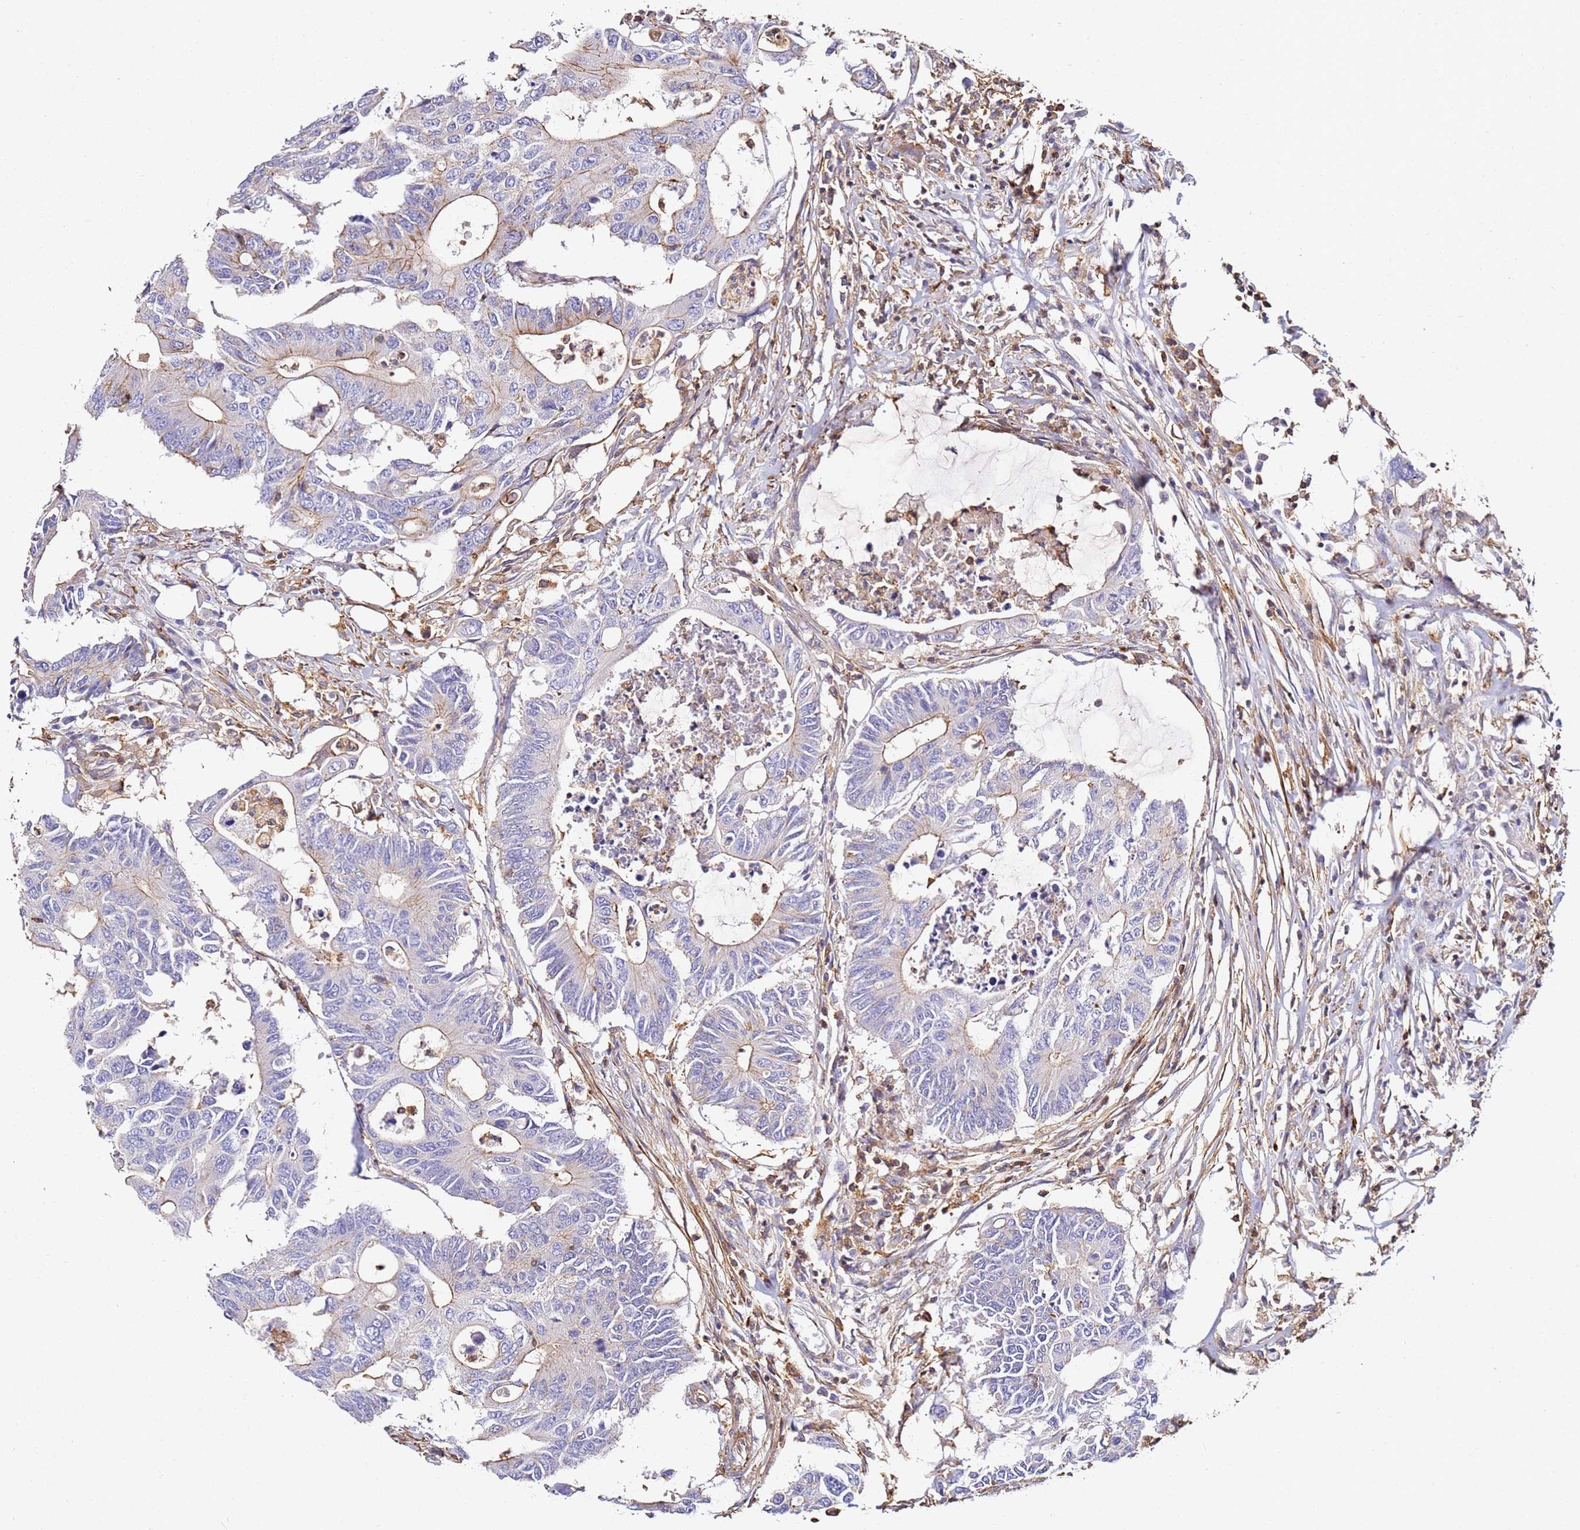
{"staining": {"intensity": "weak", "quantity": "<25%", "location": "cytoplasmic/membranous"}, "tissue": "colorectal cancer", "cell_type": "Tumor cells", "image_type": "cancer", "snomed": [{"axis": "morphology", "description": "Adenocarcinoma, NOS"}, {"axis": "topography", "description": "Colon"}], "caption": "This is an immunohistochemistry image of colorectal cancer (adenocarcinoma). There is no positivity in tumor cells.", "gene": "ZNF671", "patient": {"sex": "male", "age": 71}}